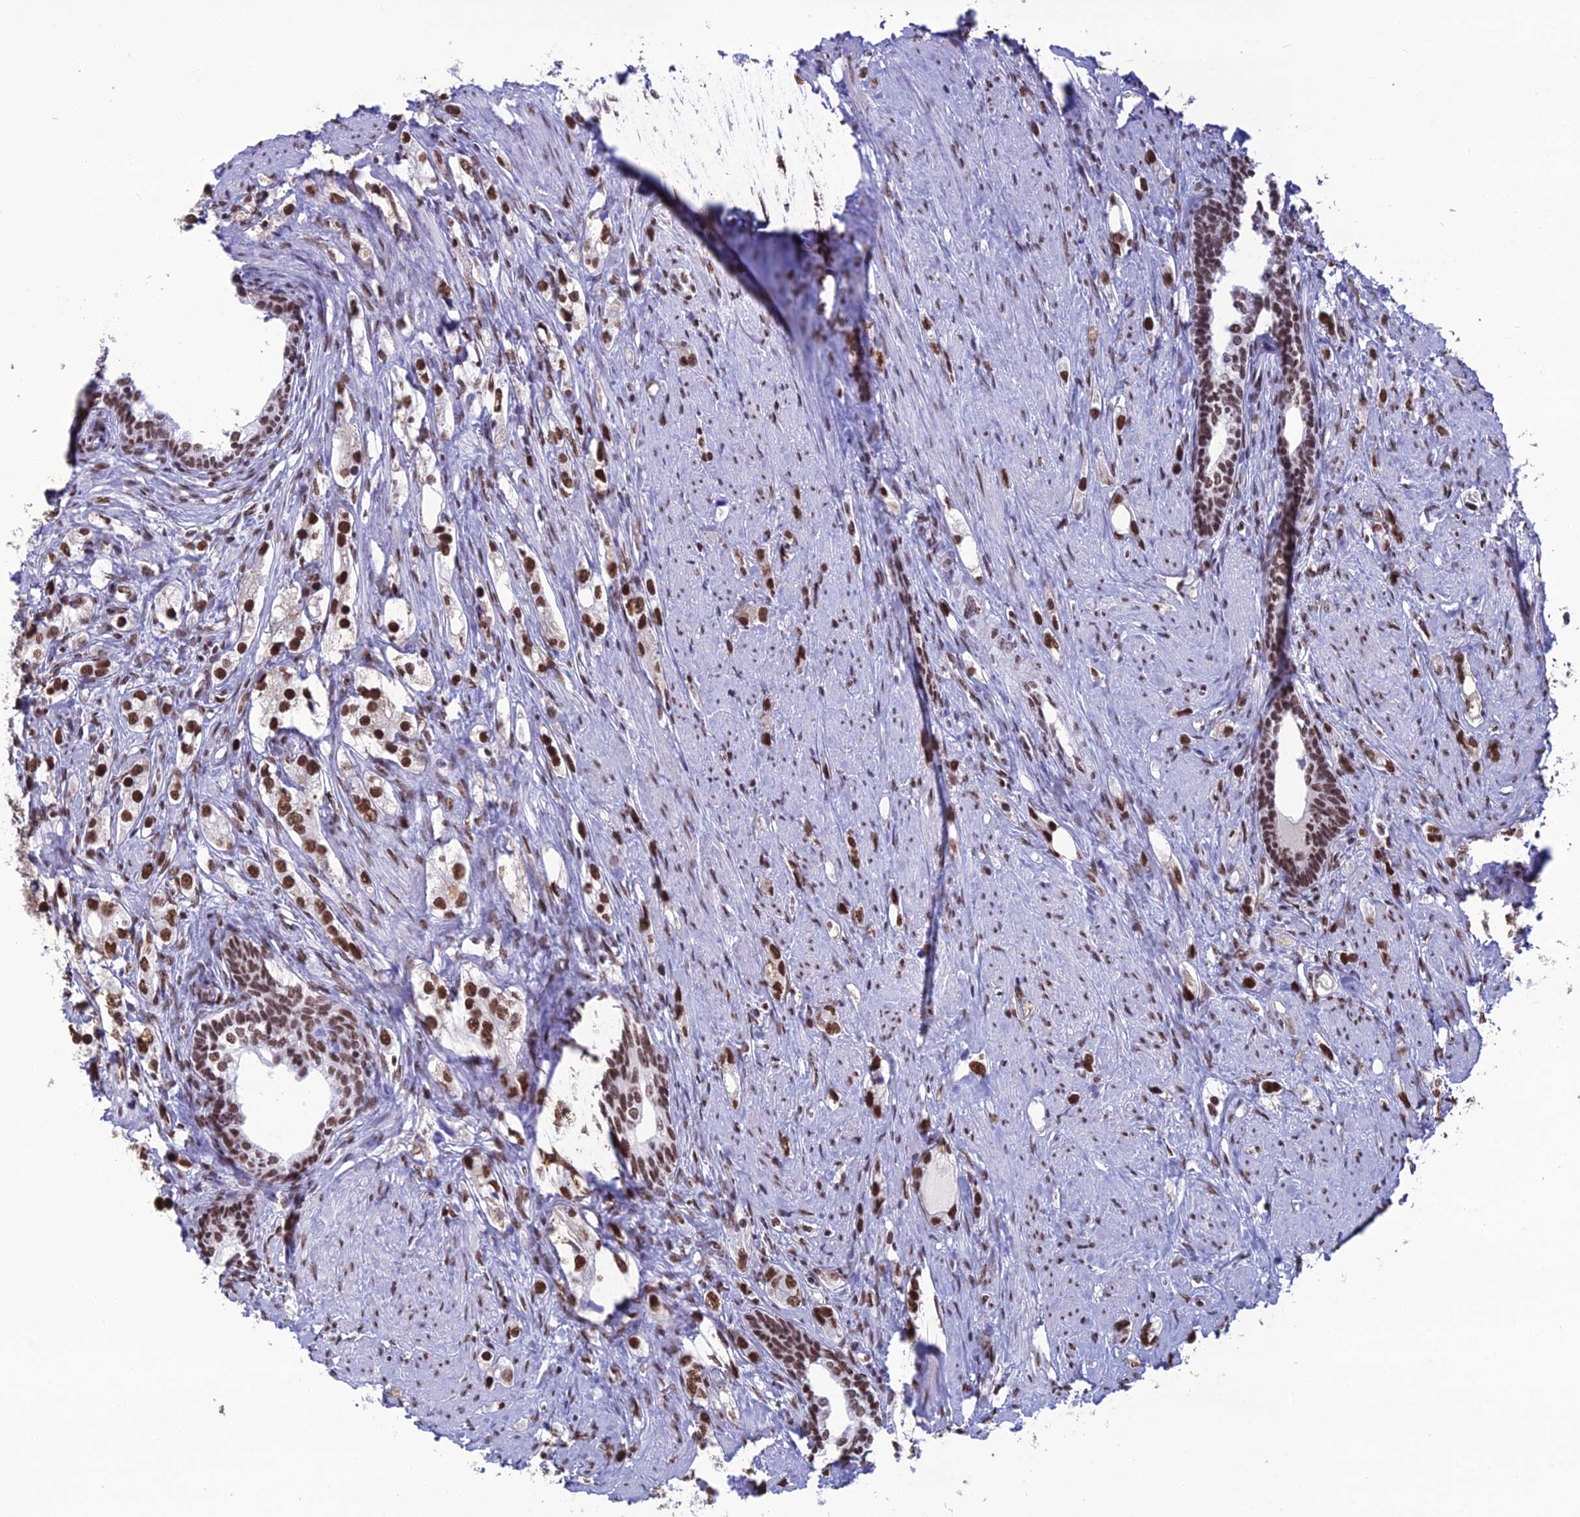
{"staining": {"intensity": "strong", "quantity": ">75%", "location": "nuclear"}, "tissue": "prostate cancer", "cell_type": "Tumor cells", "image_type": "cancer", "snomed": [{"axis": "morphology", "description": "Adenocarcinoma, High grade"}, {"axis": "topography", "description": "Prostate"}], "caption": "Tumor cells show high levels of strong nuclear staining in about >75% of cells in human prostate cancer (adenocarcinoma (high-grade)). The staining is performed using DAB (3,3'-diaminobenzidine) brown chromogen to label protein expression. The nuclei are counter-stained blue using hematoxylin.", "gene": "PRAMEF12", "patient": {"sex": "male", "age": 63}}